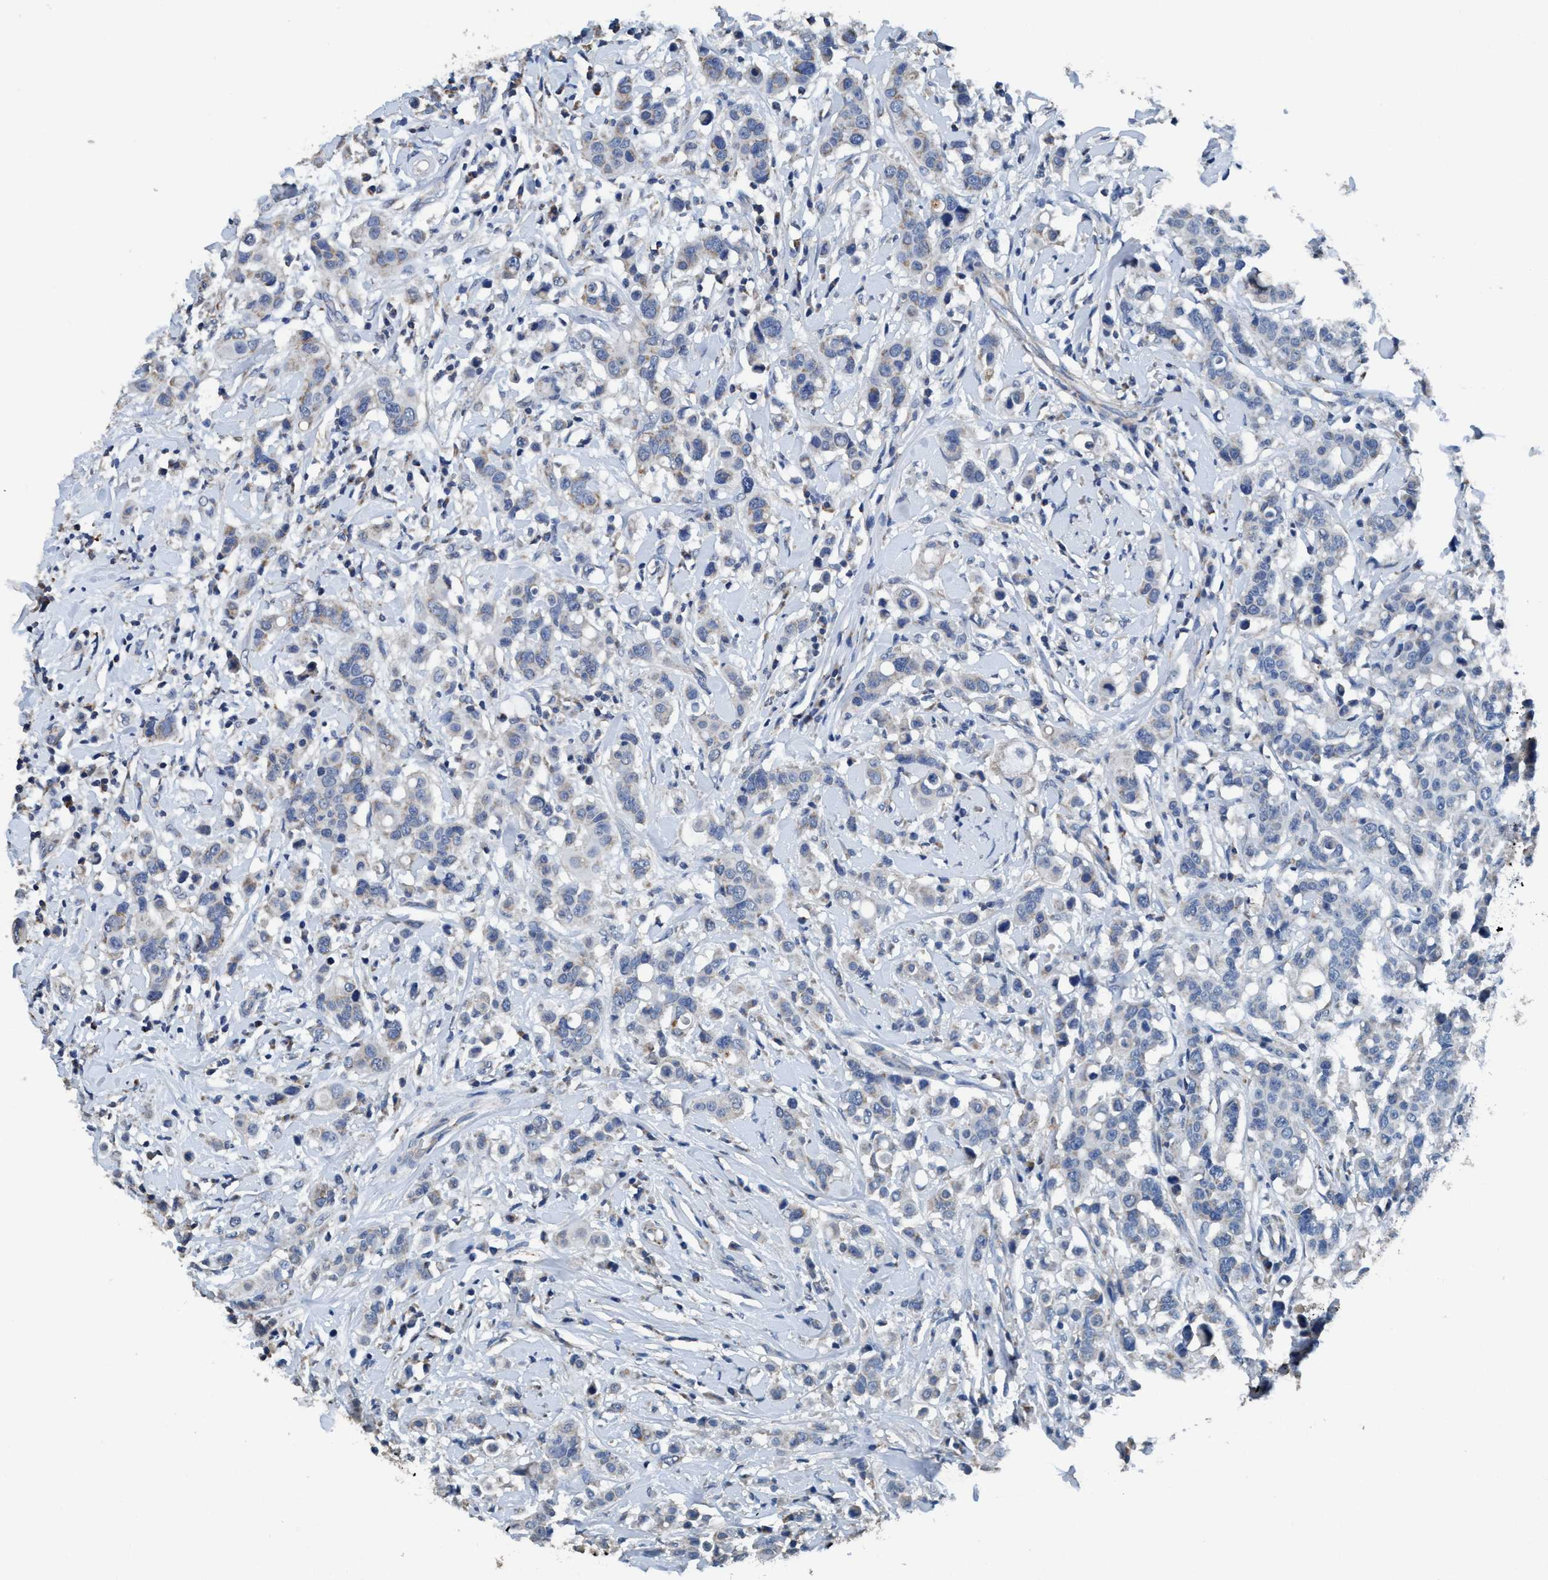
{"staining": {"intensity": "negative", "quantity": "none", "location": "none"}, "tissue": "breast cancer", "cell_type": "Tumor cells", "image_type": "cancer", "snomed": [{"axis": "morphology", "description": "Duct carcinoma"}, {"axis": "topography", "description": "Breast"}], "caption": "Immunohistochemistry (IHC) of breast infiltrating ductal carcinoma exhibits no staining in tumor cells. Brightfield microscopy of immunohistochemistry (IHC) stained with DAB (3,3'-diaminobenzidine) (brown) and hematoxylin (blue), captured at high magnification.", "gene": "ANKFN1", "patient": {"sex": "female", "age": 27}}